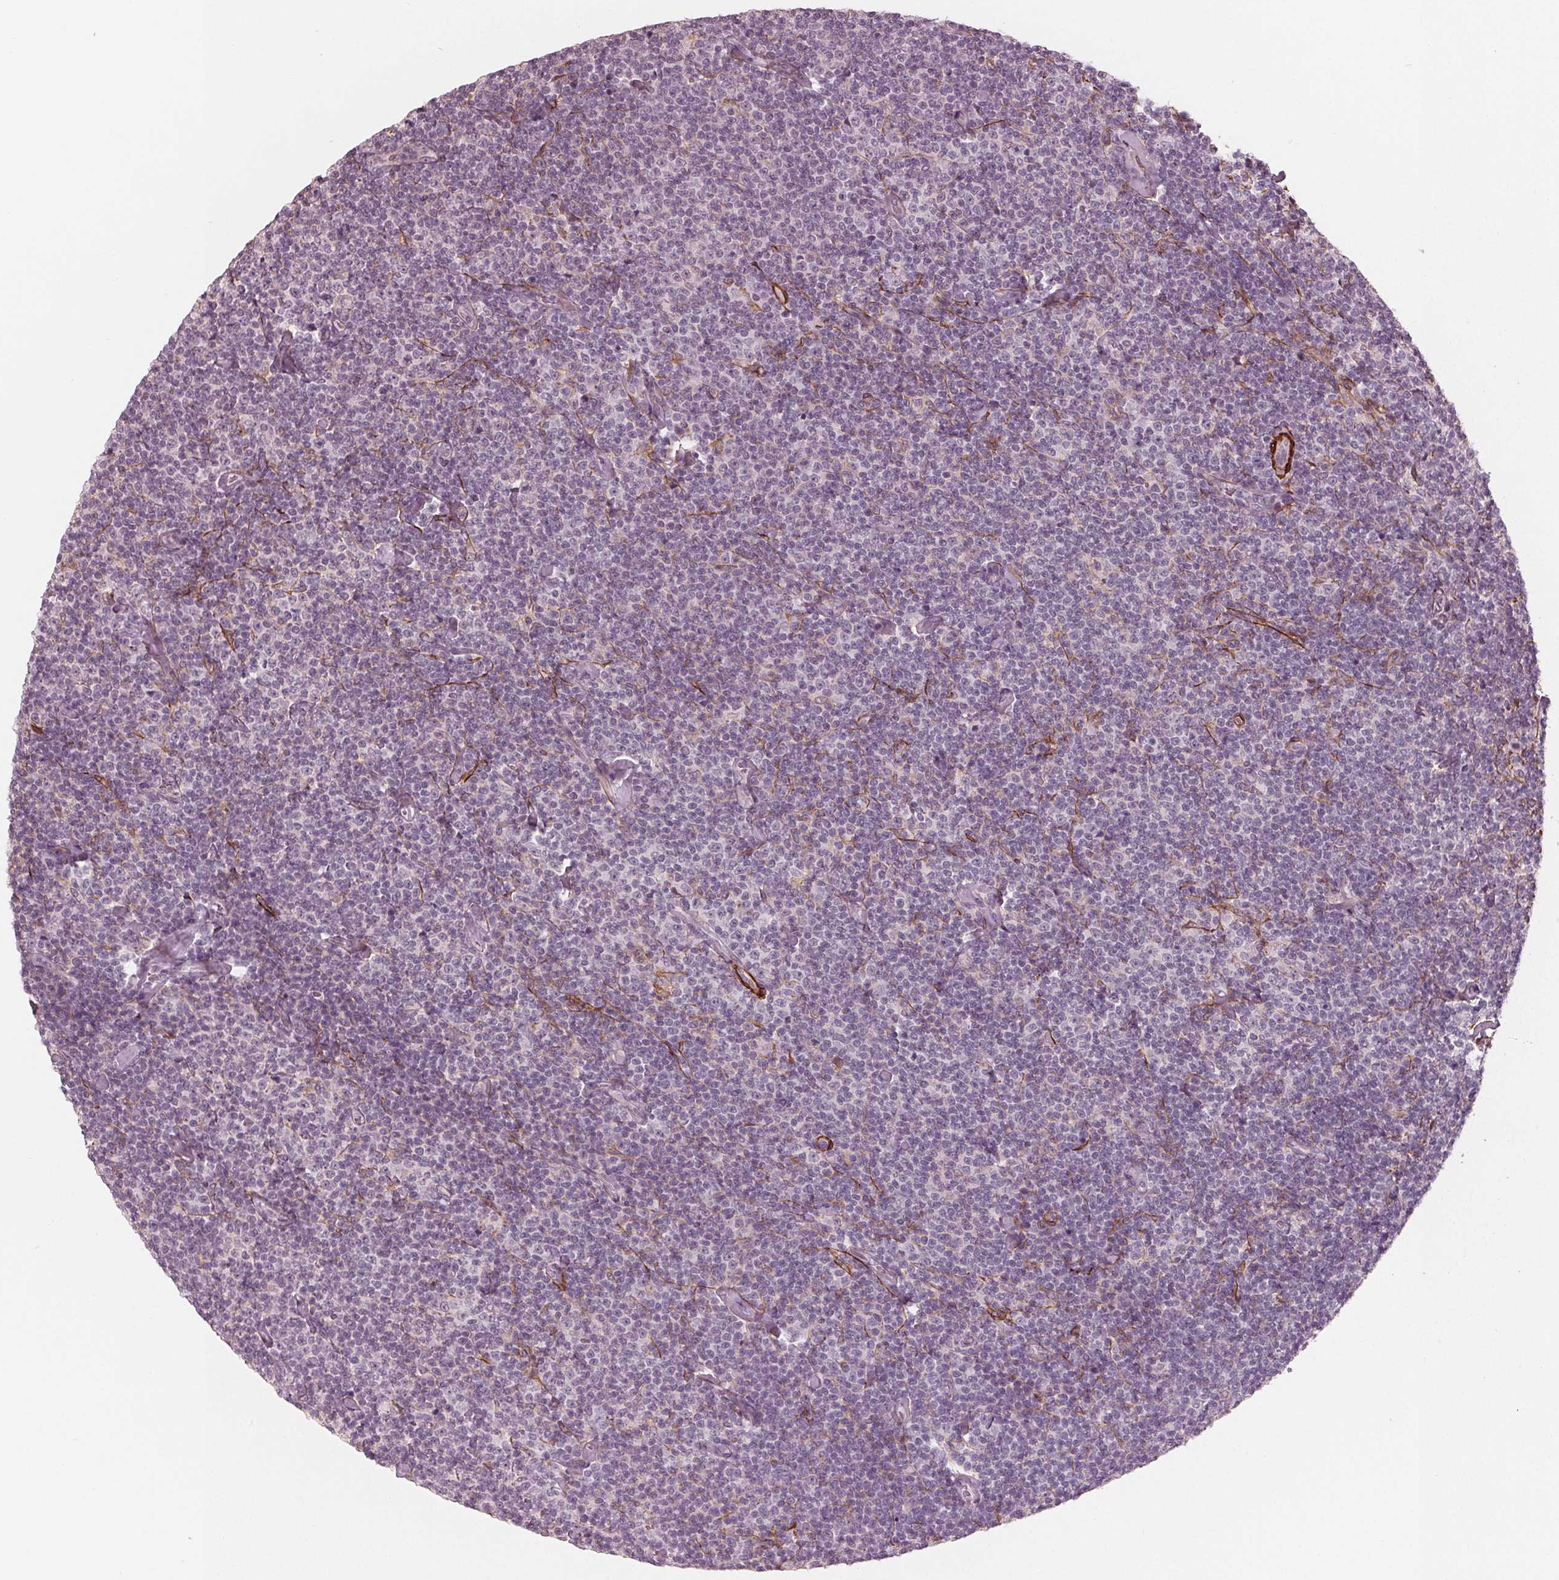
{"staining": {"intensity": "negative", "quantity": "none", "location": "none"}, "tissue": "lymphoma", "cell_type": "Tumor cells", "image_type": "cancer", "snomed": [{"axis": "morphology", "description": "Malignant lymphoma, non-Hodgkin's type, Low grade"}, {"axis": "topography", "description": "Lymph node"}], "caption": "Human low-grade malignant lymphoma, non-Hodgkin's type stained for a protein using immunohistochemistry exhibits no staining in tumor cells.", "gene": "MIER3", "patient": {"sex": "male", "age": 81}}